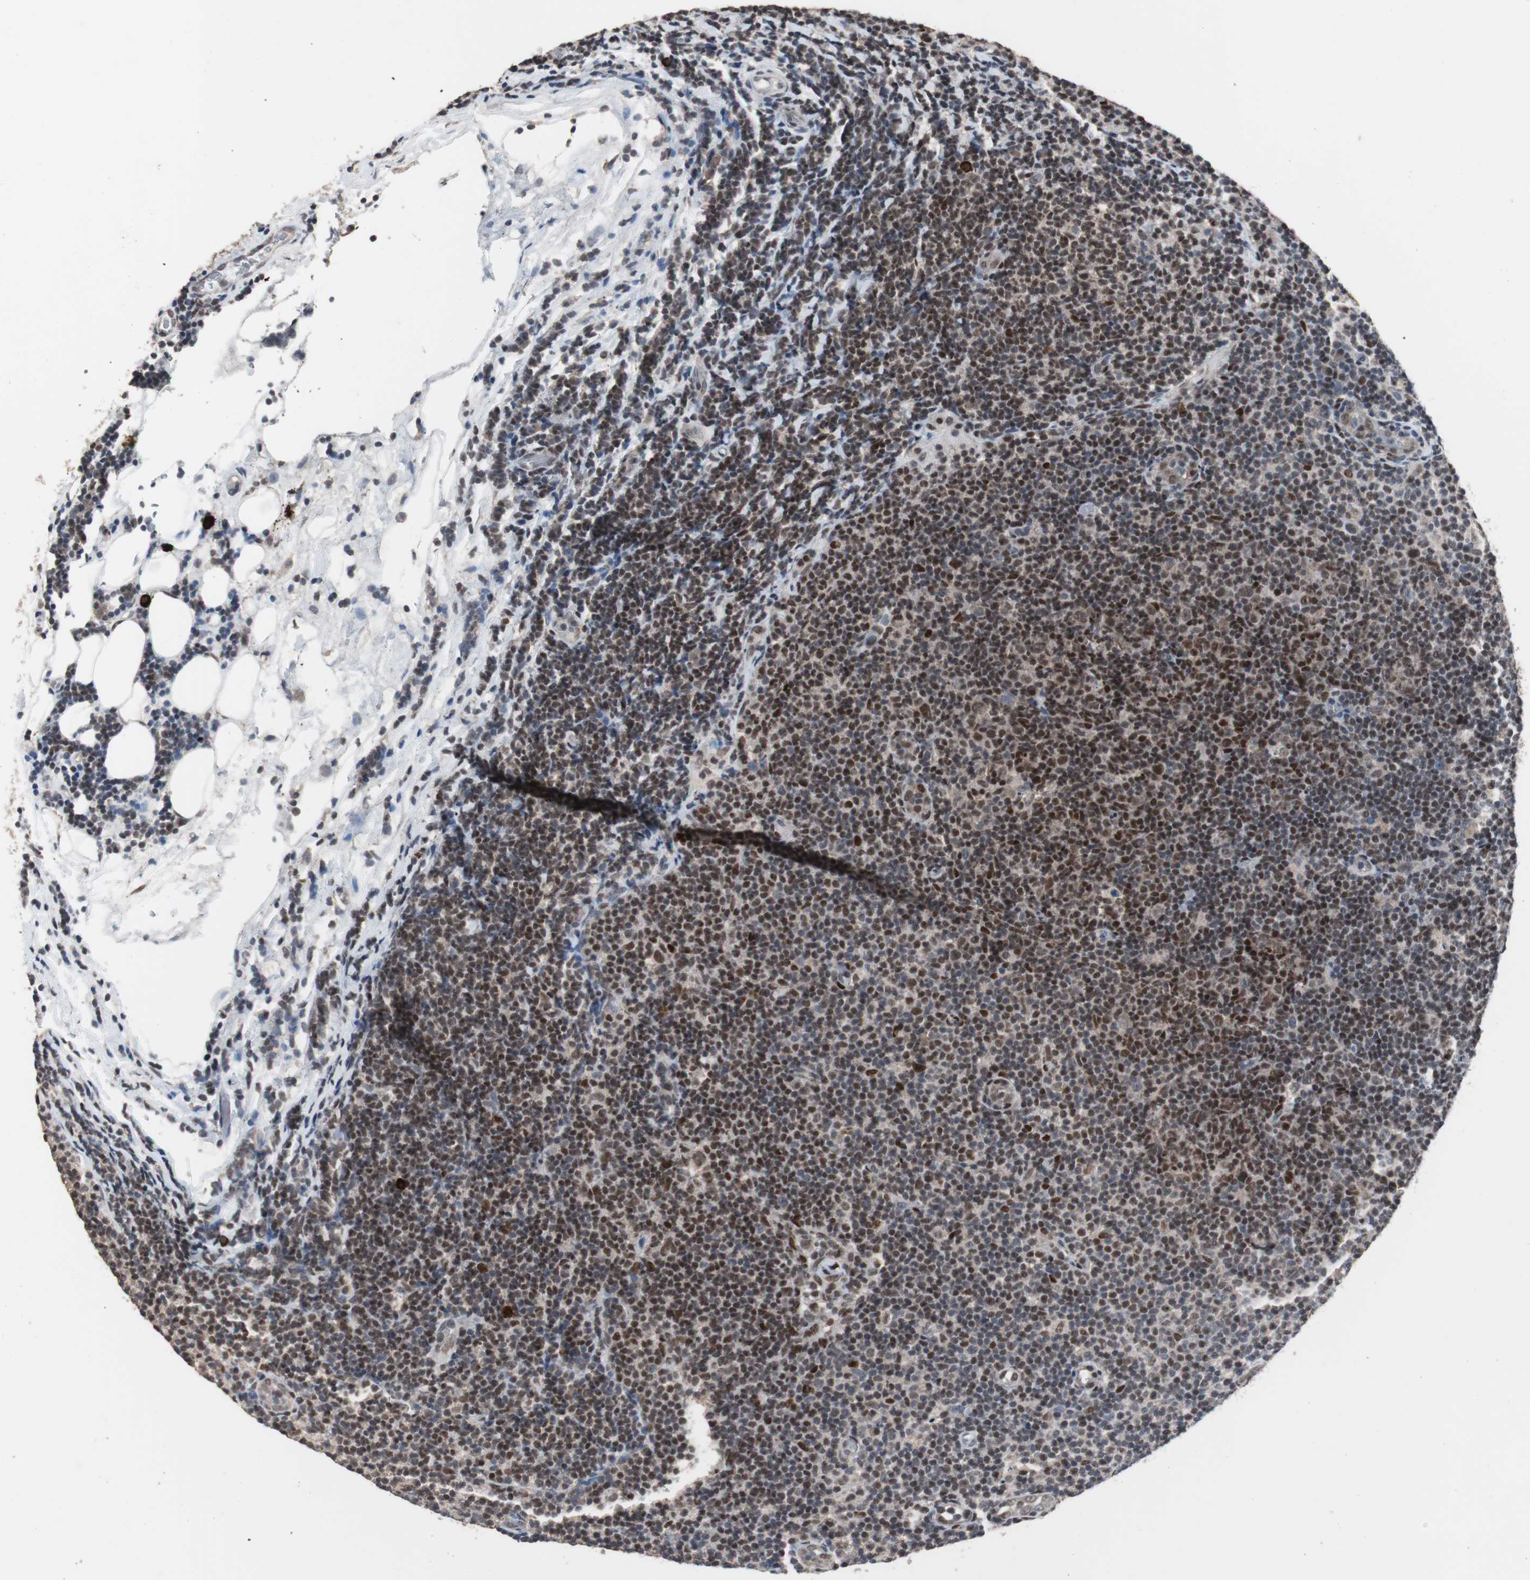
{"staining": {"intensity": "strong", "quantity": ">75%", "location": "nuclear"}, "tissue": "lymphoma", "cell_type": "Tumor cells", "image_type": "cancer", "snomed": [{"axis": "morphology", "description": "Malignant lymphoma, non-Hodgkin's type, Low grade"}, {"axis": "topography", "description": "Lymph node"}], "caption": "Malignant lymphoma, non-Hodgkin's type (low-grade) stained with DAB (3,3'-diaminobenzidine) immunohistochemistry reveals high levels of strong nuclear expression in about >75% of tumor cells.", "gene": "ZHX2", "patient": {"sex": "male", "age": 83}}